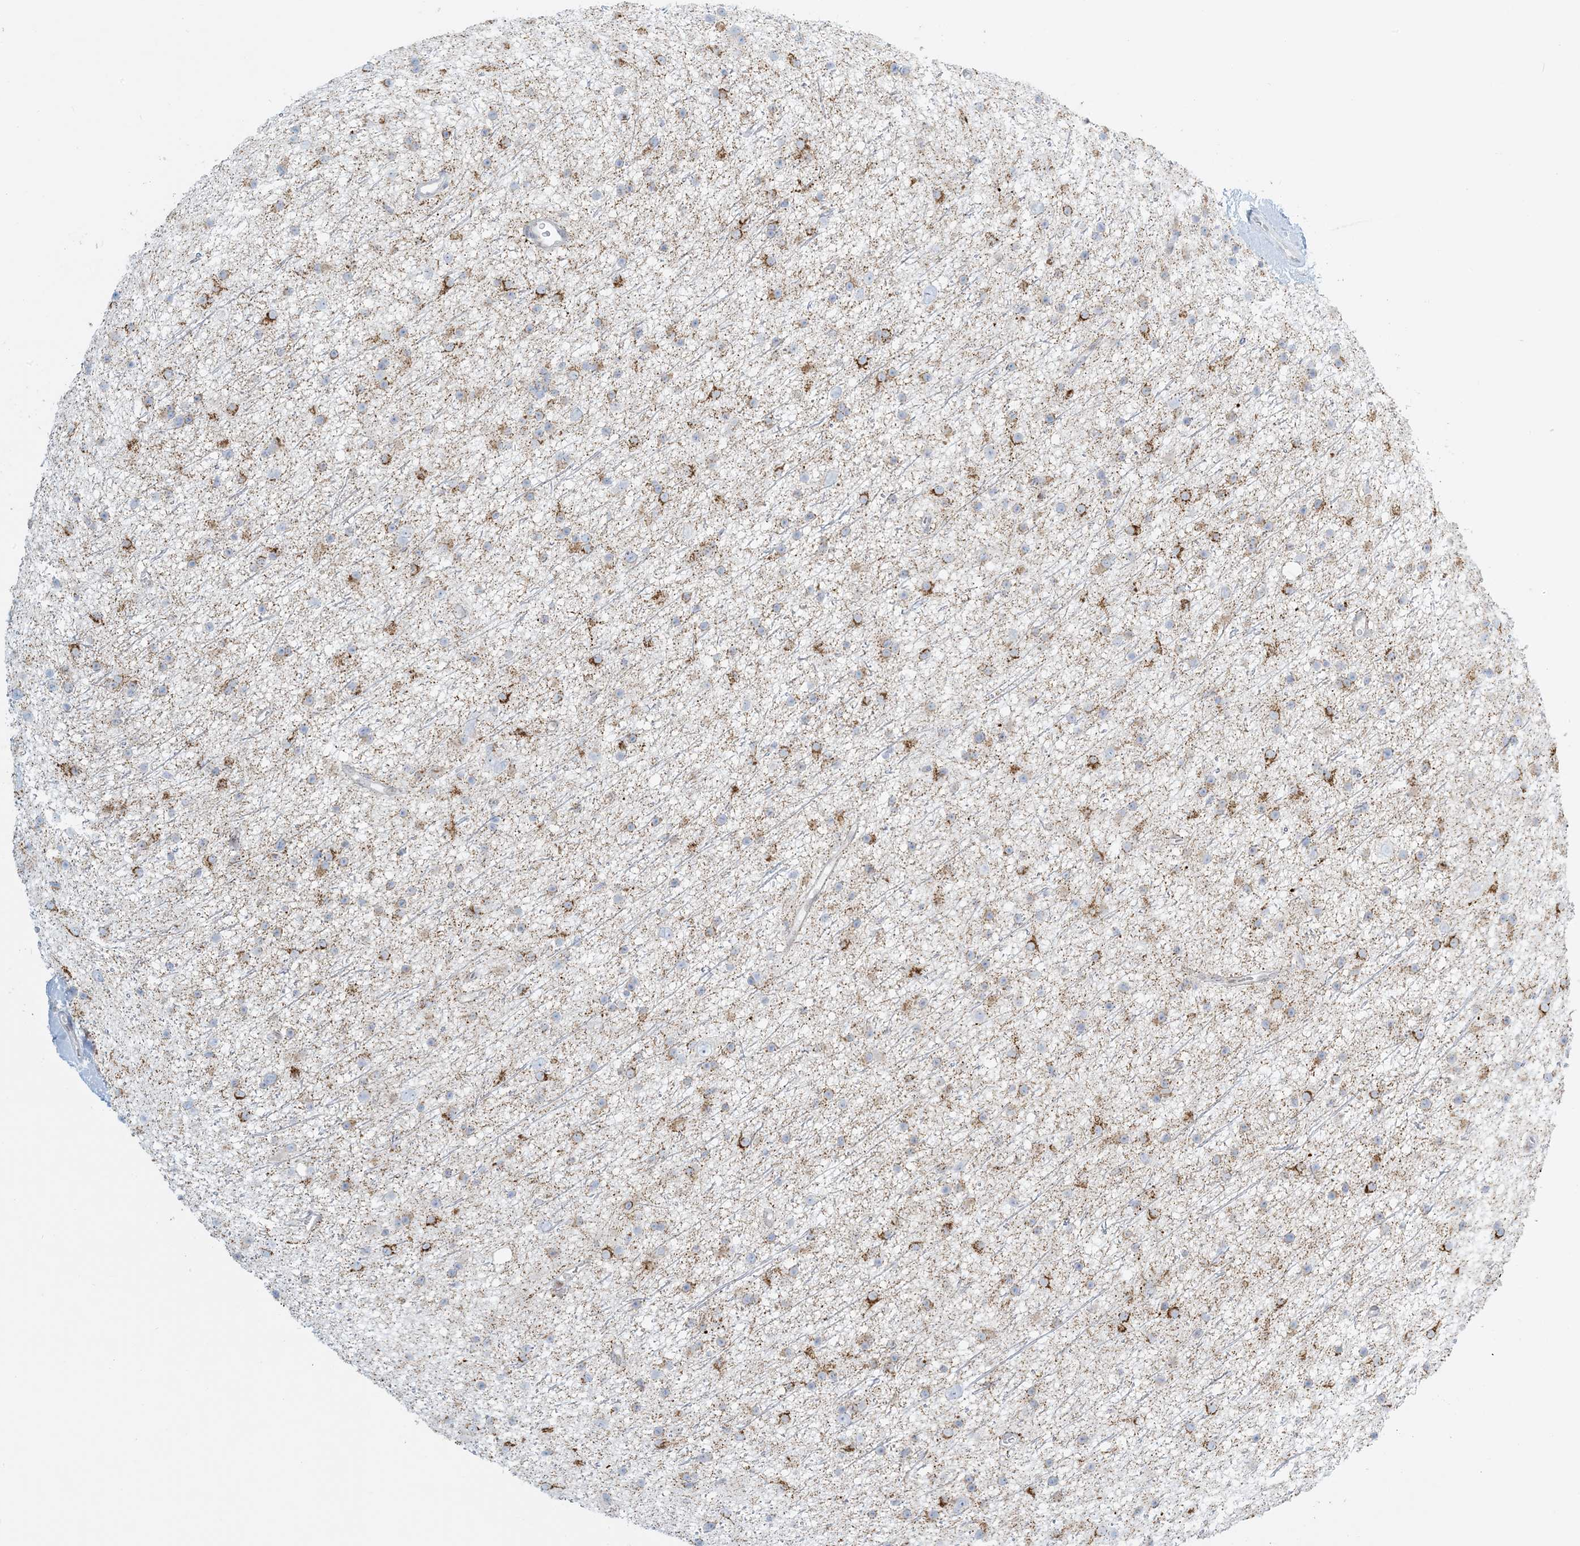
{"staining": {"intensity": "moderate", "quantity": "25%-75%", "location": "cytoplasmic/membranous"}, "tissue": "glioma", "cell_type": "Tumor cells", "image_type": "cancer", "snomed": [{"axis": "morphology", "description": "Glioma, malignant, Low grade"}, {"axis": "topography", "description": "Cerebral cortex"}], "caption": "Immunohistochemistry (IHC) photomicrograph of human glioma stained for a protein (brown), which displays medium levels of moderate cytoplasmic/membranous expression in about 25%-75% of tumor cells.", "gene": "ZDHHC4", "patient": {"sex": "female", "age": 39}}